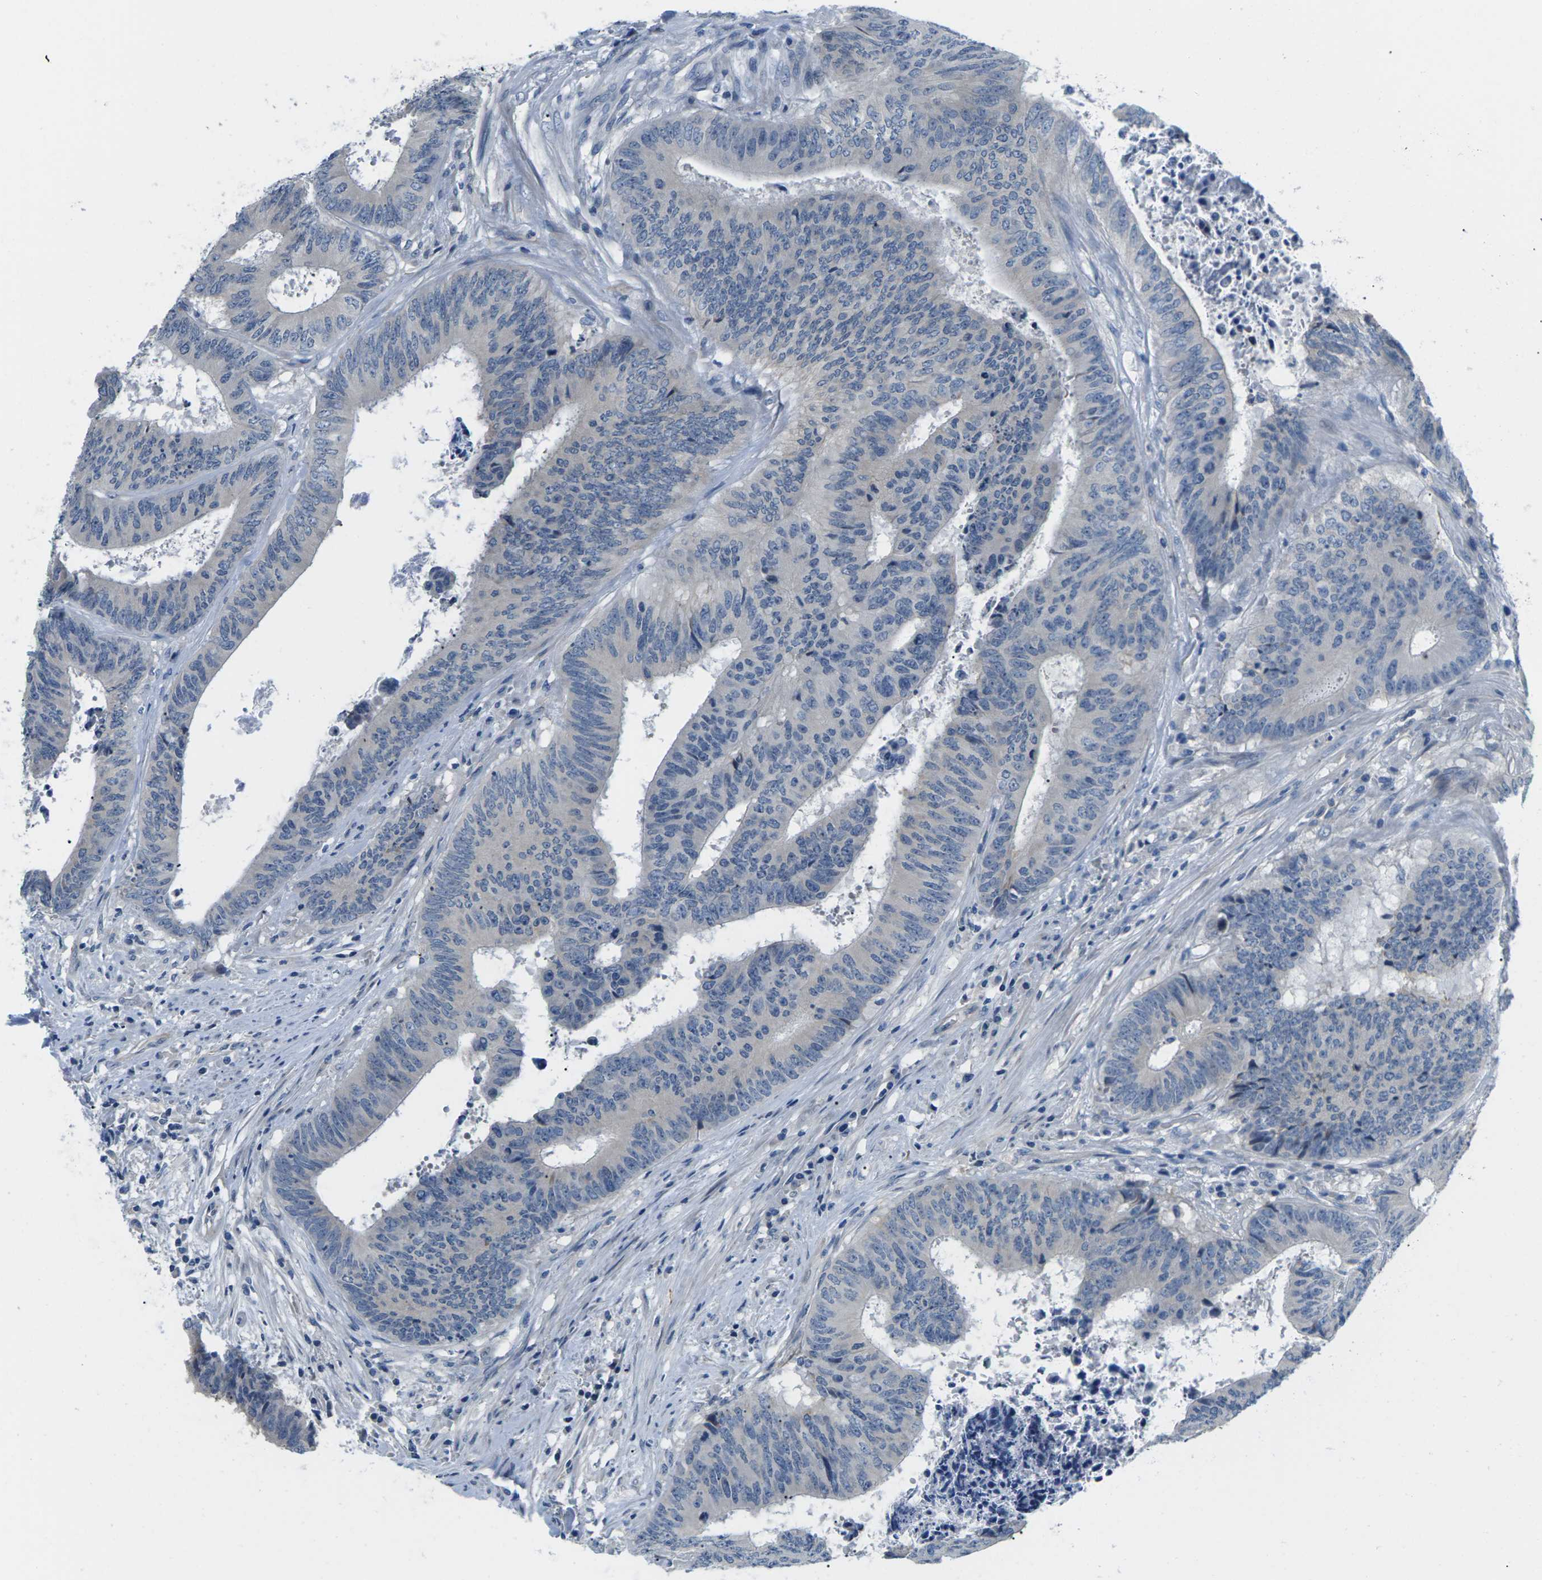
{"staining": {"intensity": "negative", "quantity": "none", "location": "none"}, "tissue": "colorectal cancer", "cell_type": "Tumor cells", "image_type": "cancer", "snomed": [{"axis": "morphology", "description": "Adenocarcinoma, NOS"}, {"axis": "topography", "description": "Rectum"}], "caption": "The image reveals no significant staining in tumor cells of colorectal adenocarcinoma.", "gene": "TSPAN2", "patient": {"sex": "male", "age": 72}}